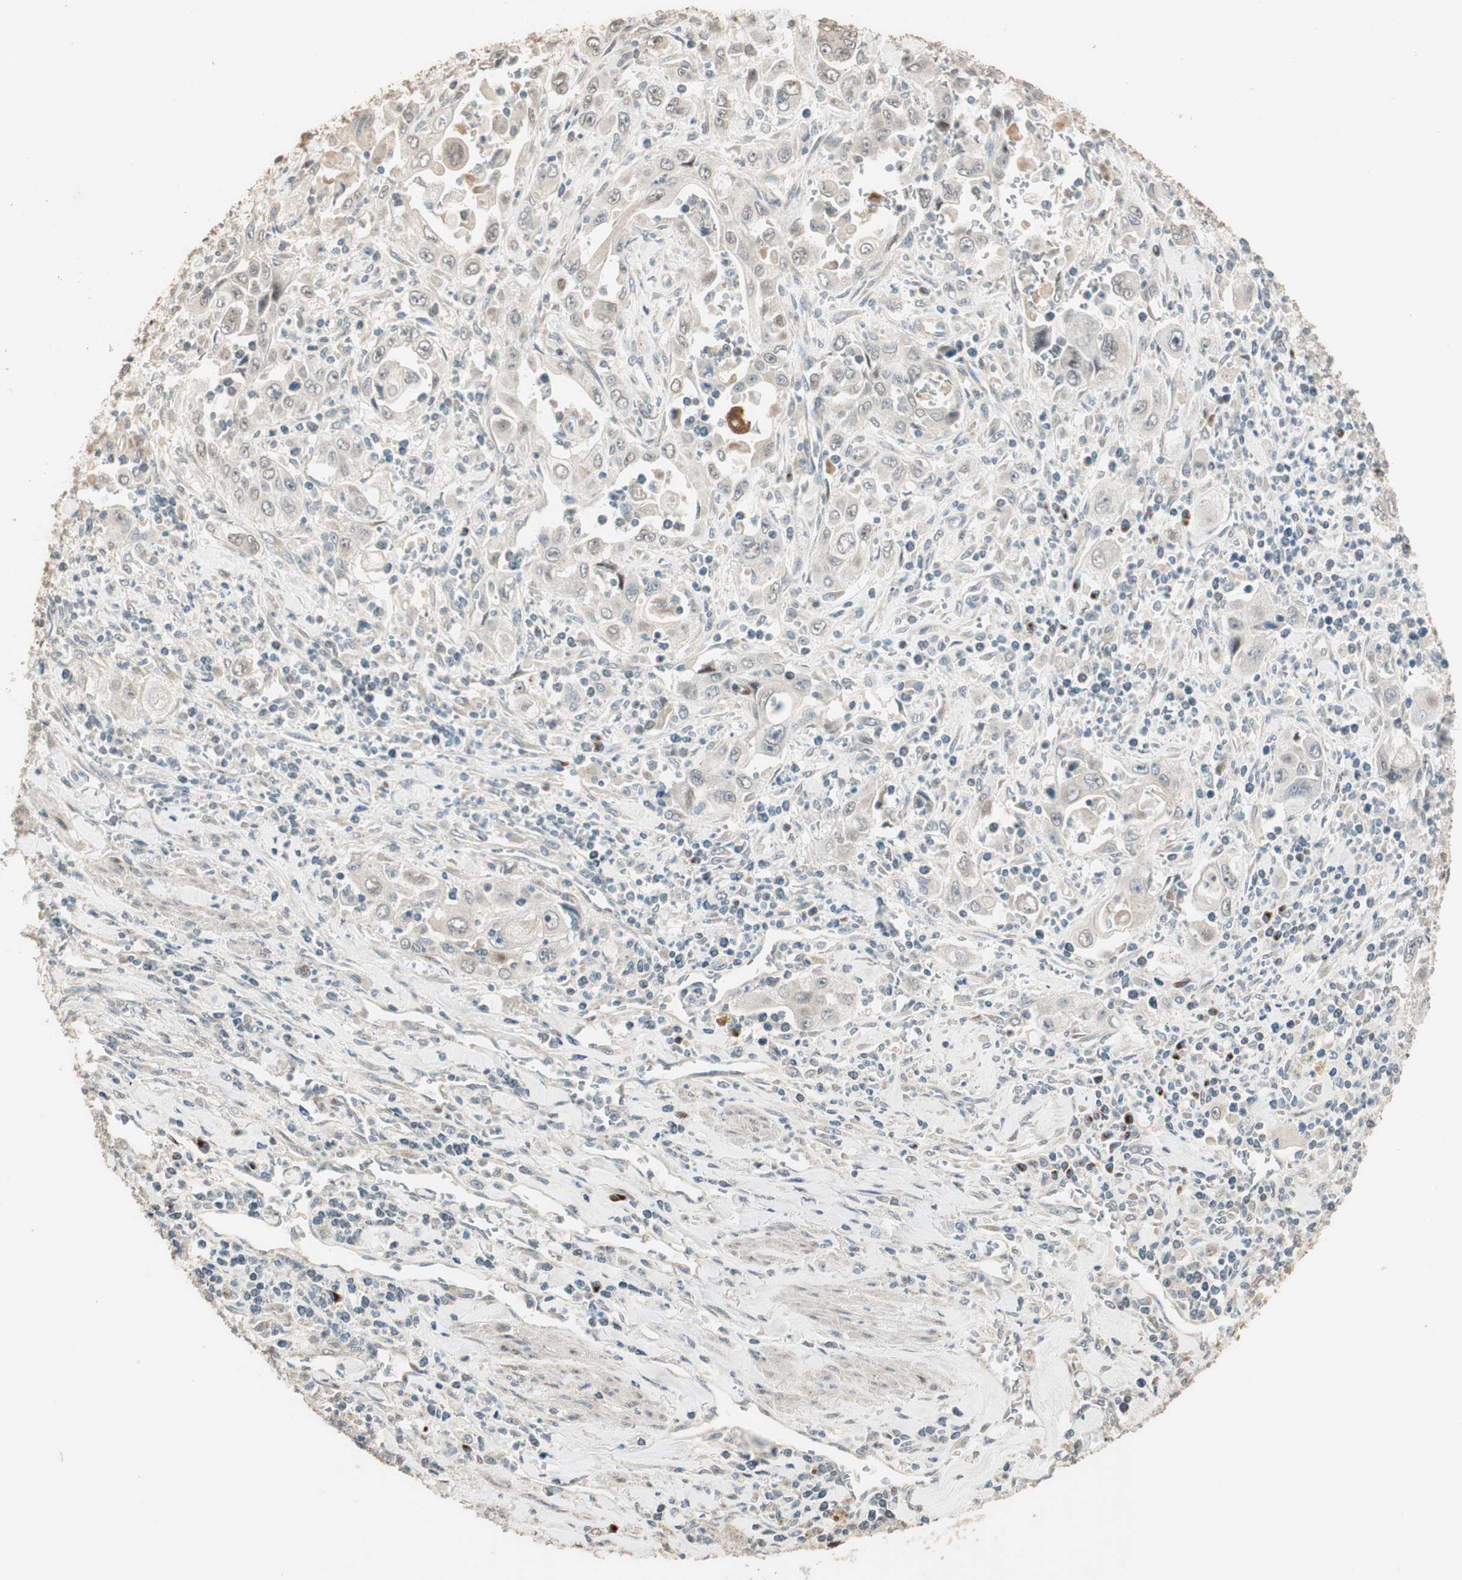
{"staining": {"intensity": "weak", "quantity": ">75%", "location": "cytoplasmic/membranous"}, "tissue": "pancreatic cancer", "cell_type": "Tumor cells", "image_type": "cancer", "snomed": [{"axis": "morphology", "description": "Adenocarcinoma, NOS"}, {"axis": "topography", "description": "Pancreas"}], "caption": "DAB (3,3'-diaminobenzidine) immunohistochemical staining of human pancreatic cancer (adenocarcinoma) reveals weak cytoplasmic/membranous protein expression in approximately >75% of tumor cells.", "gene": "RARRES1", "patient": {"sex": "male", "age": 70}}